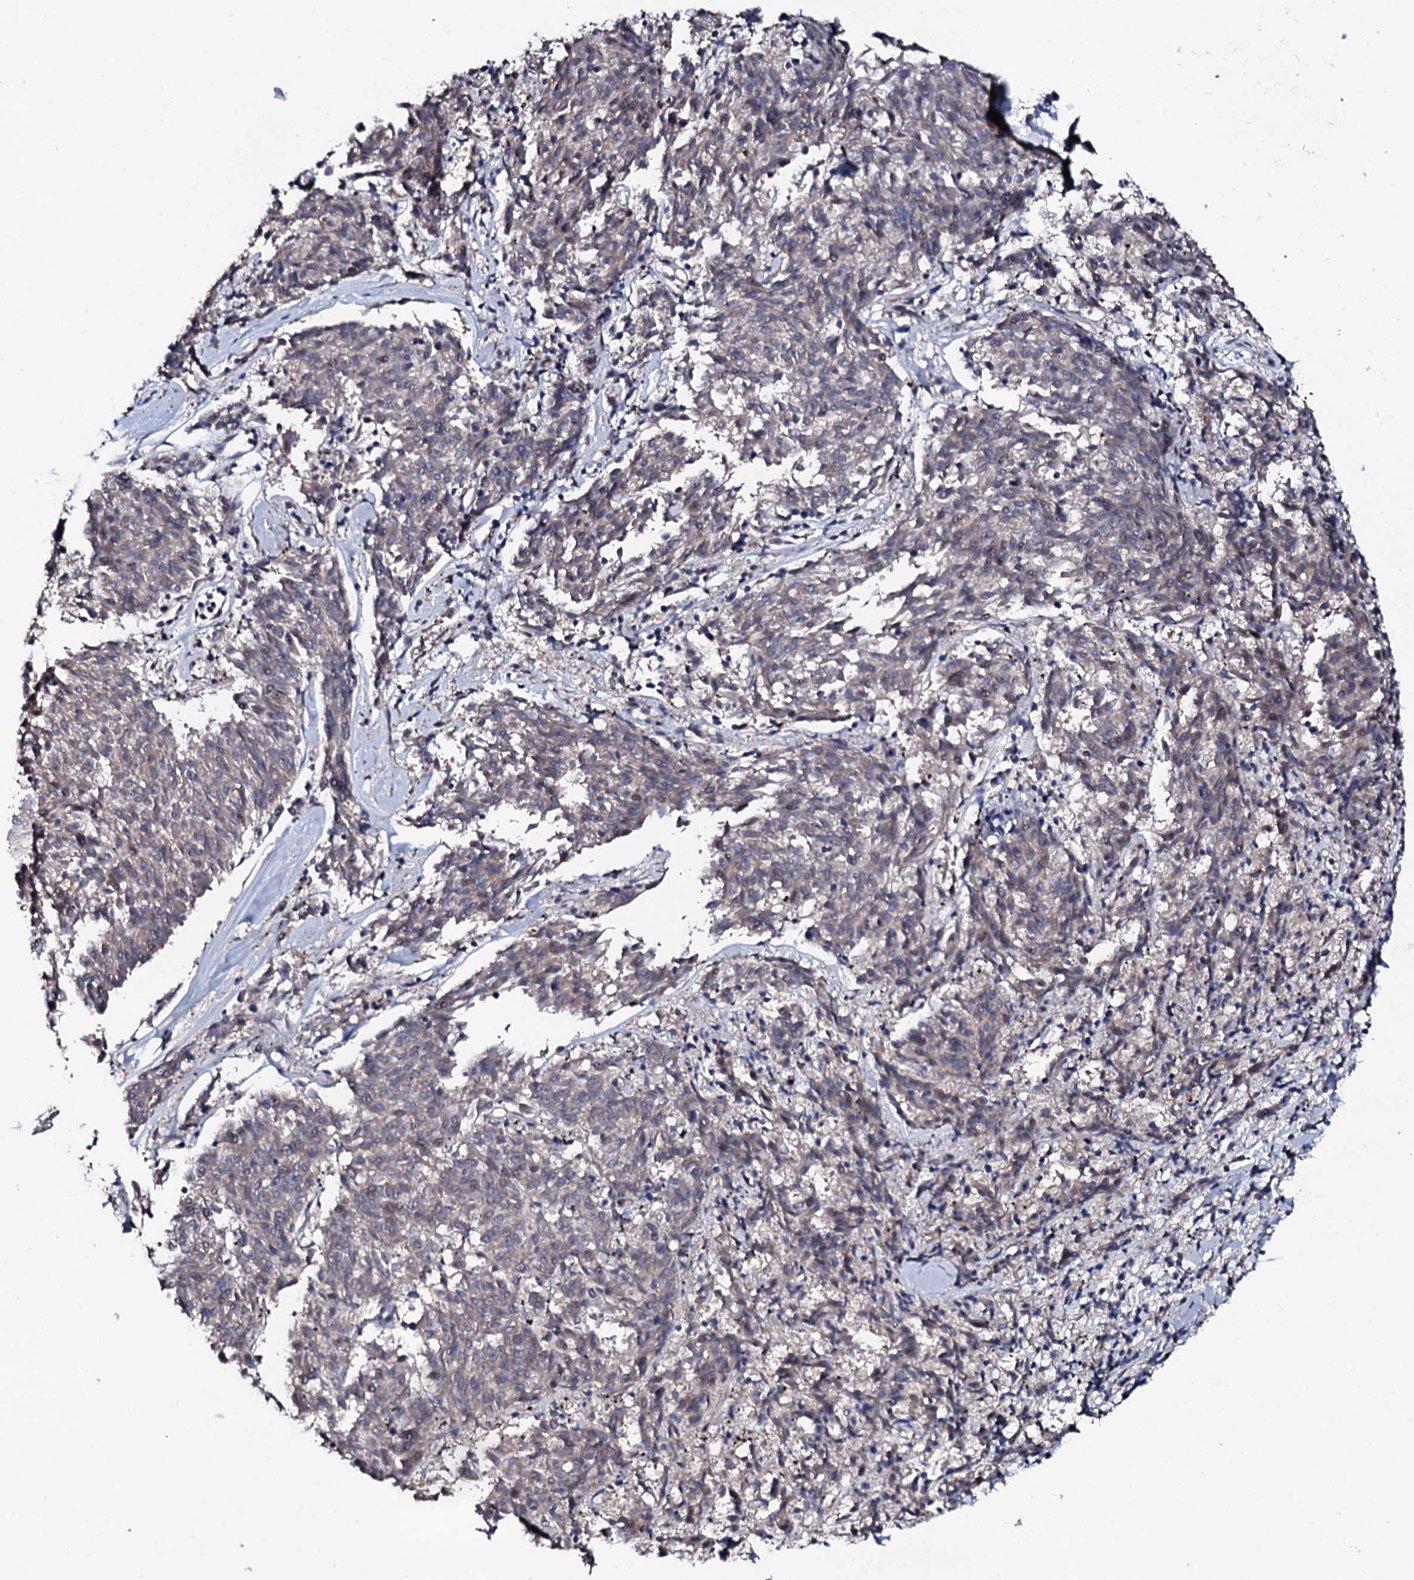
{"staining": {"intensity": "weak", "quantity": "<25%", "location": "cytoplasmic/membranous"}, "tissue": "melanoma", "cell_type": "Tumor cells", "image_type": "cancer", "snomed": [{"axis": "morphology", "description": "Malignant melanoma, NOS"}, {"axis": "topography", "description": "Skin"}], "caption": "Immunohistochemical staining of human malignant melanoma reveals no significant expression in tumor cells.", "gene": "CIAO2A", "patient": {"sex": "female", "age": 72}}